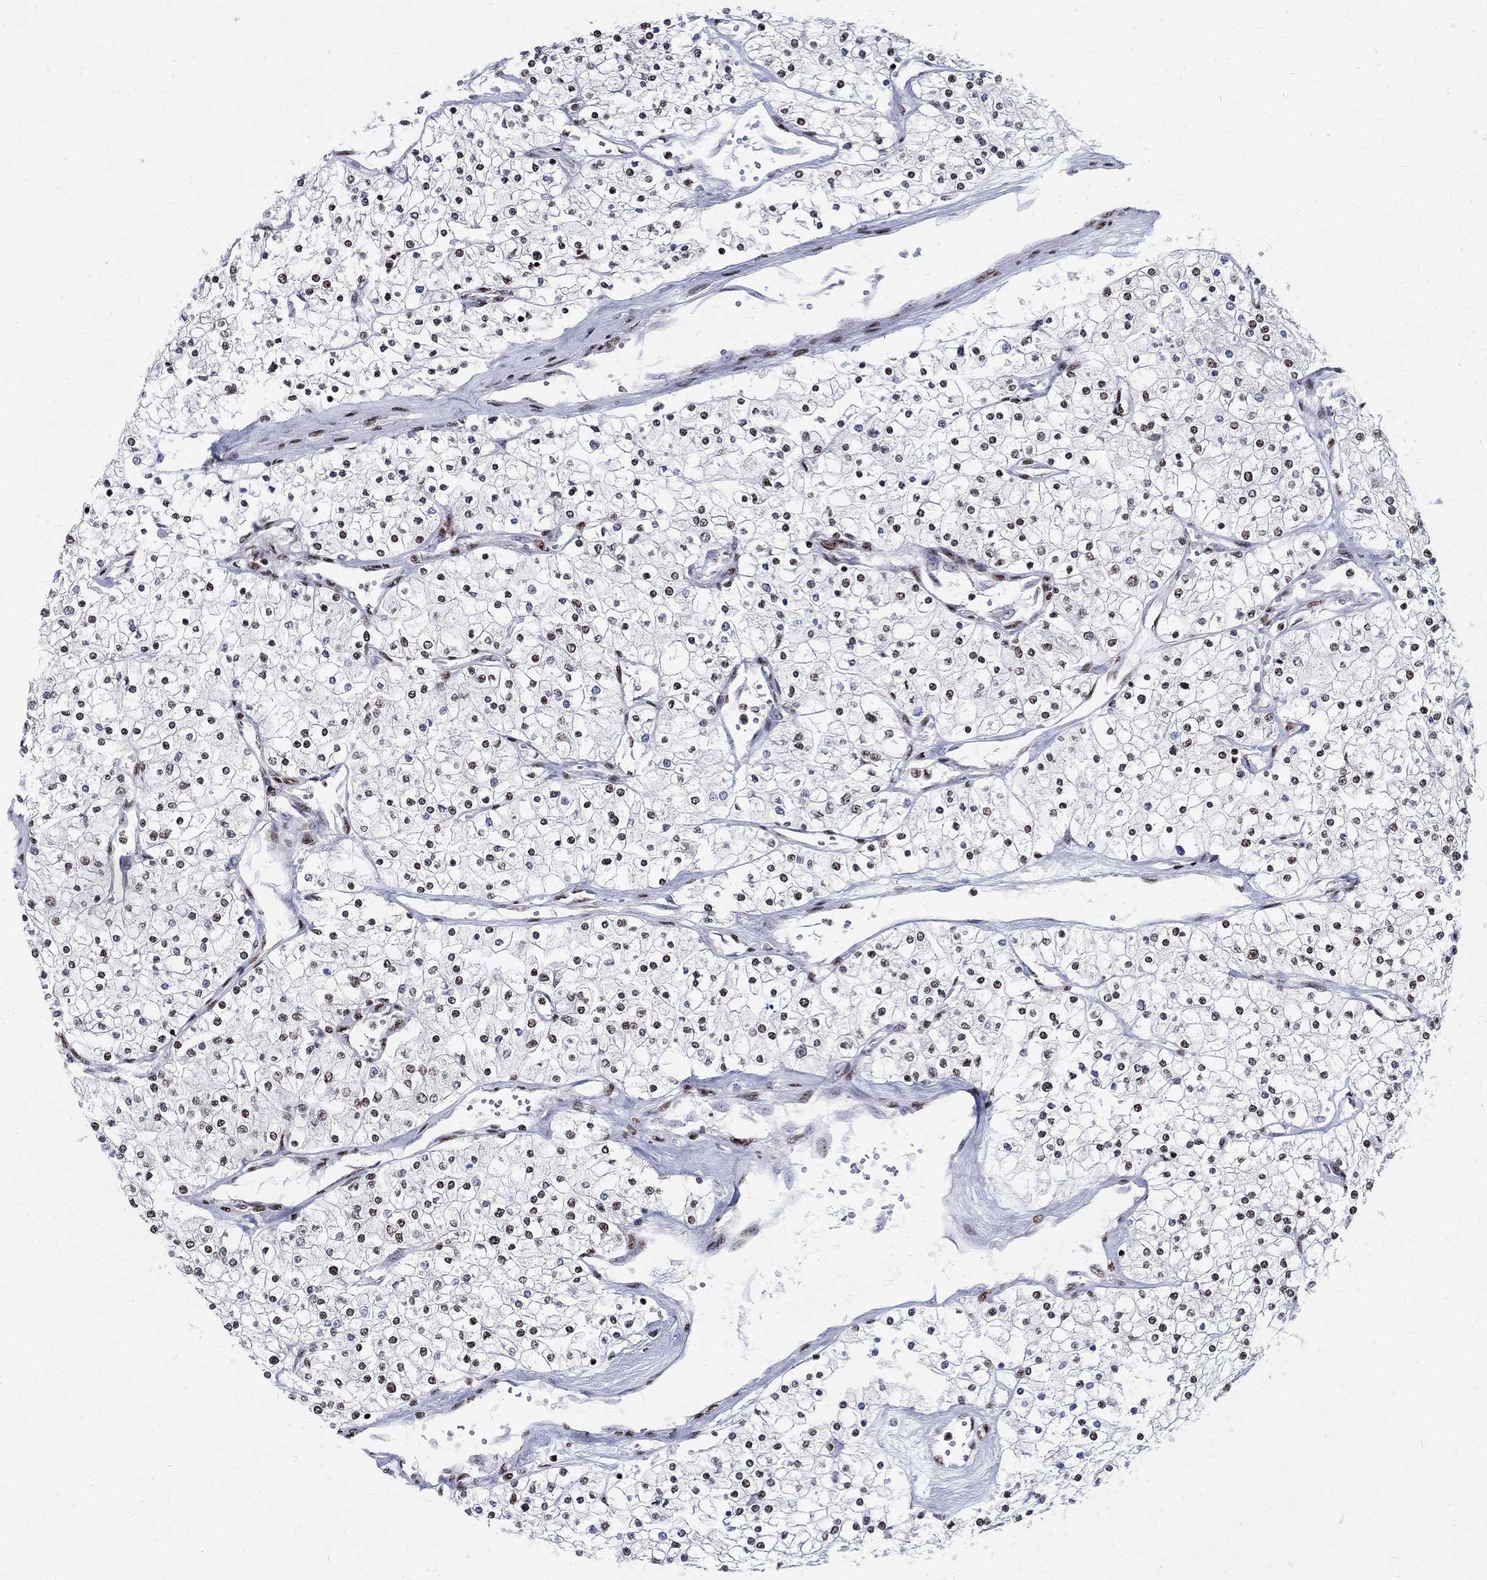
{"staining": {"intensity": "strong", "quantity": "25%-75%", "location": "nuclear"}, "tissue": "renal cancer", "cell_type": "Tumor cells", "image_type": "cancer", "snomed": [{"axis": "morphology", "description": "Adenocarcinoma, NOS"}, {"axis": "topography", "description": "Kidney"}], "caption": "Renal cancer (adenocarcinoma) tissue demonstrates strong nuclear expression in about 25%-75% of tumor cells, visualized by immunohistochemistry.", "gene": "FBXO16", "patient": {"sex": "male", "age": 80}}